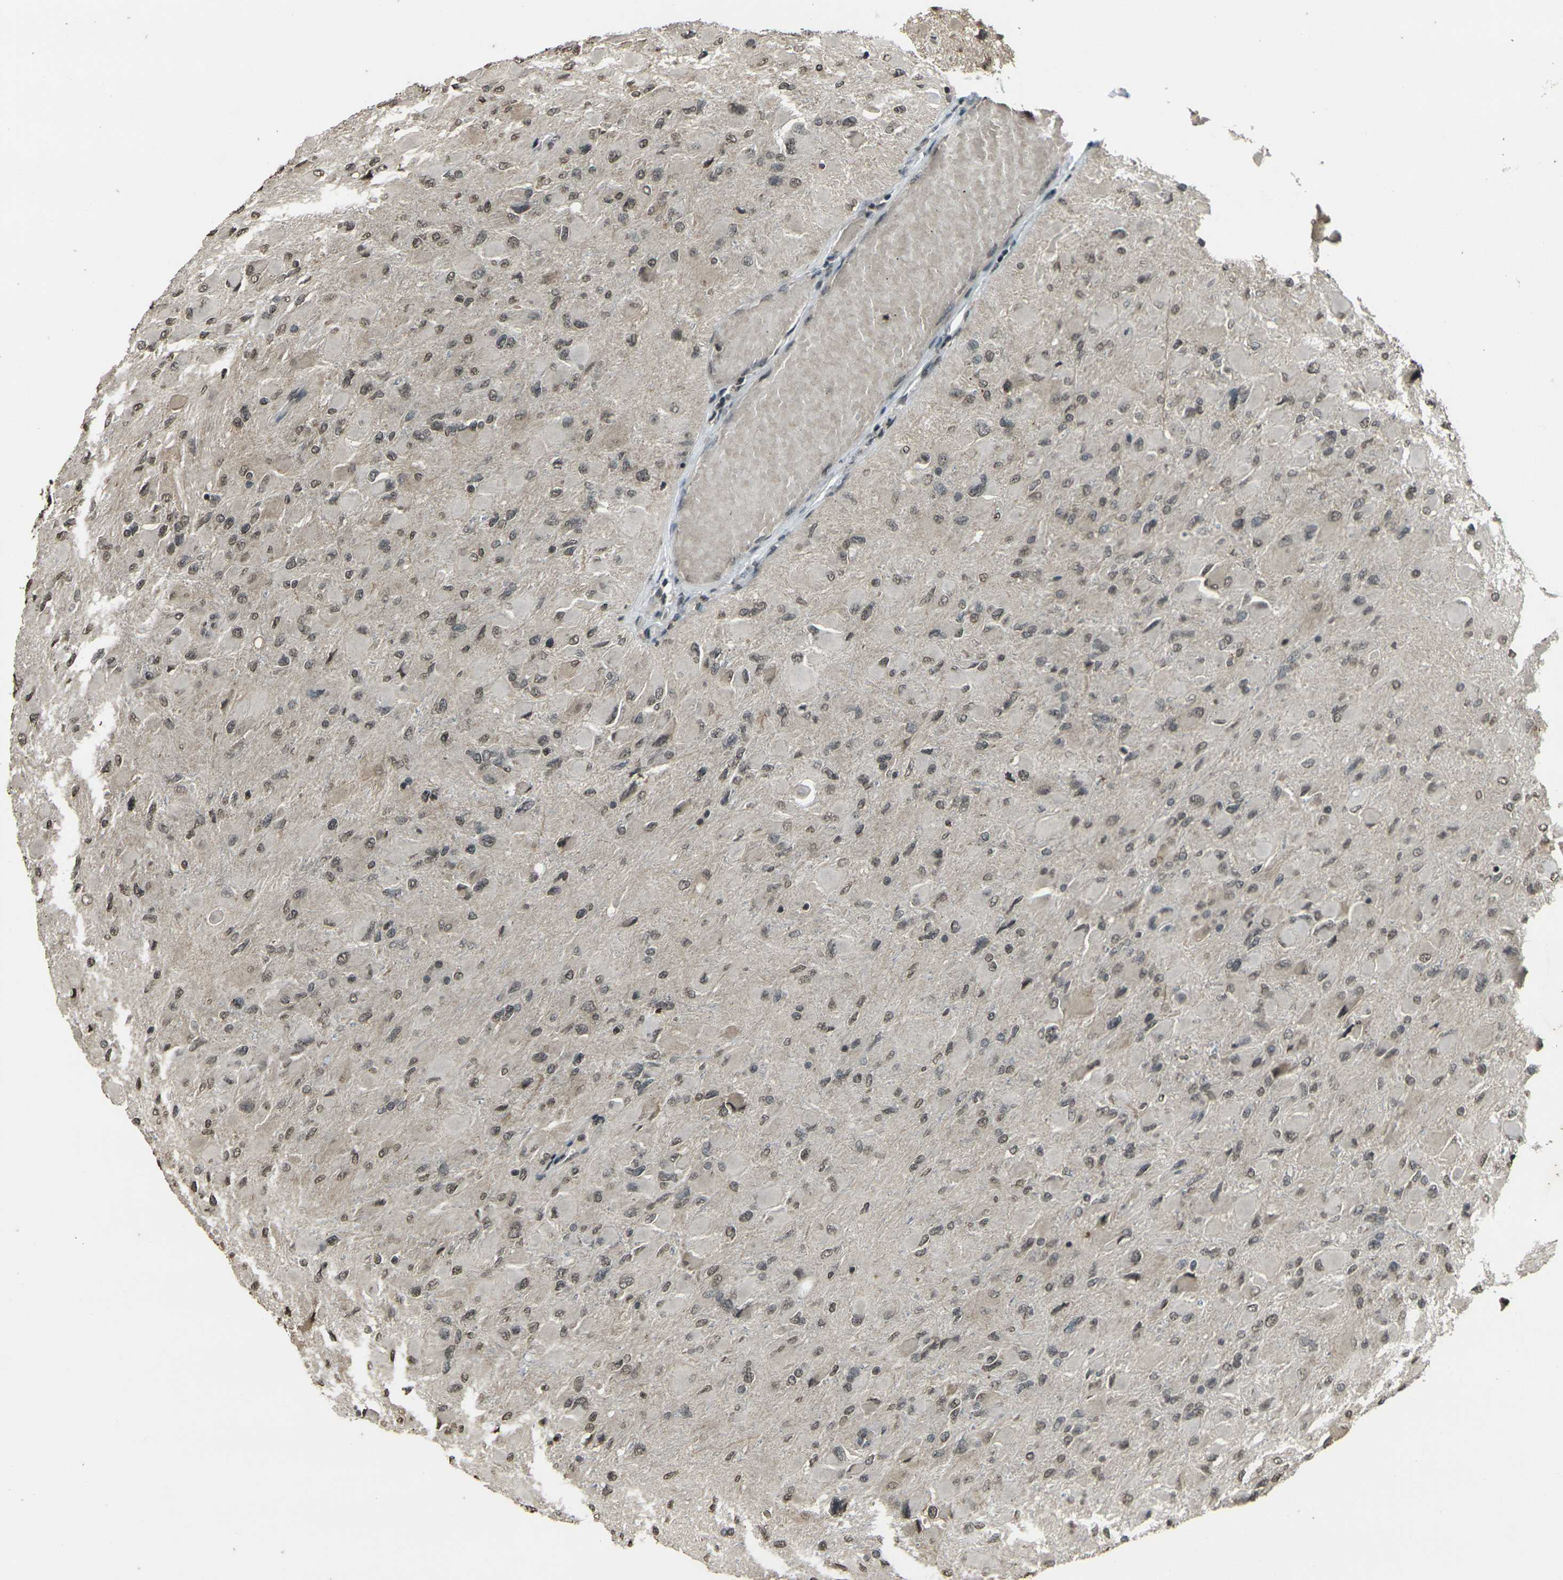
{"staining": {"intensity": "weak", "quantity": ">75%", "location": "nuclear"}, "tissue": "glioma", "cell_type": "Tumor cells", "image_type": "cancer", "snomed": [{"axis": "morphology", "description": "Glioma, malignant, High grade"}, {"axis": "topography", "description": "Cerebral cortex"}], "caption": "This is an image of IHC staining of malignant glioma (high-grade), which shows weak staining in the nuclear of tumor cells.", "gene": "PRPF8", "patient": {"sex": "female", "age": 36}}